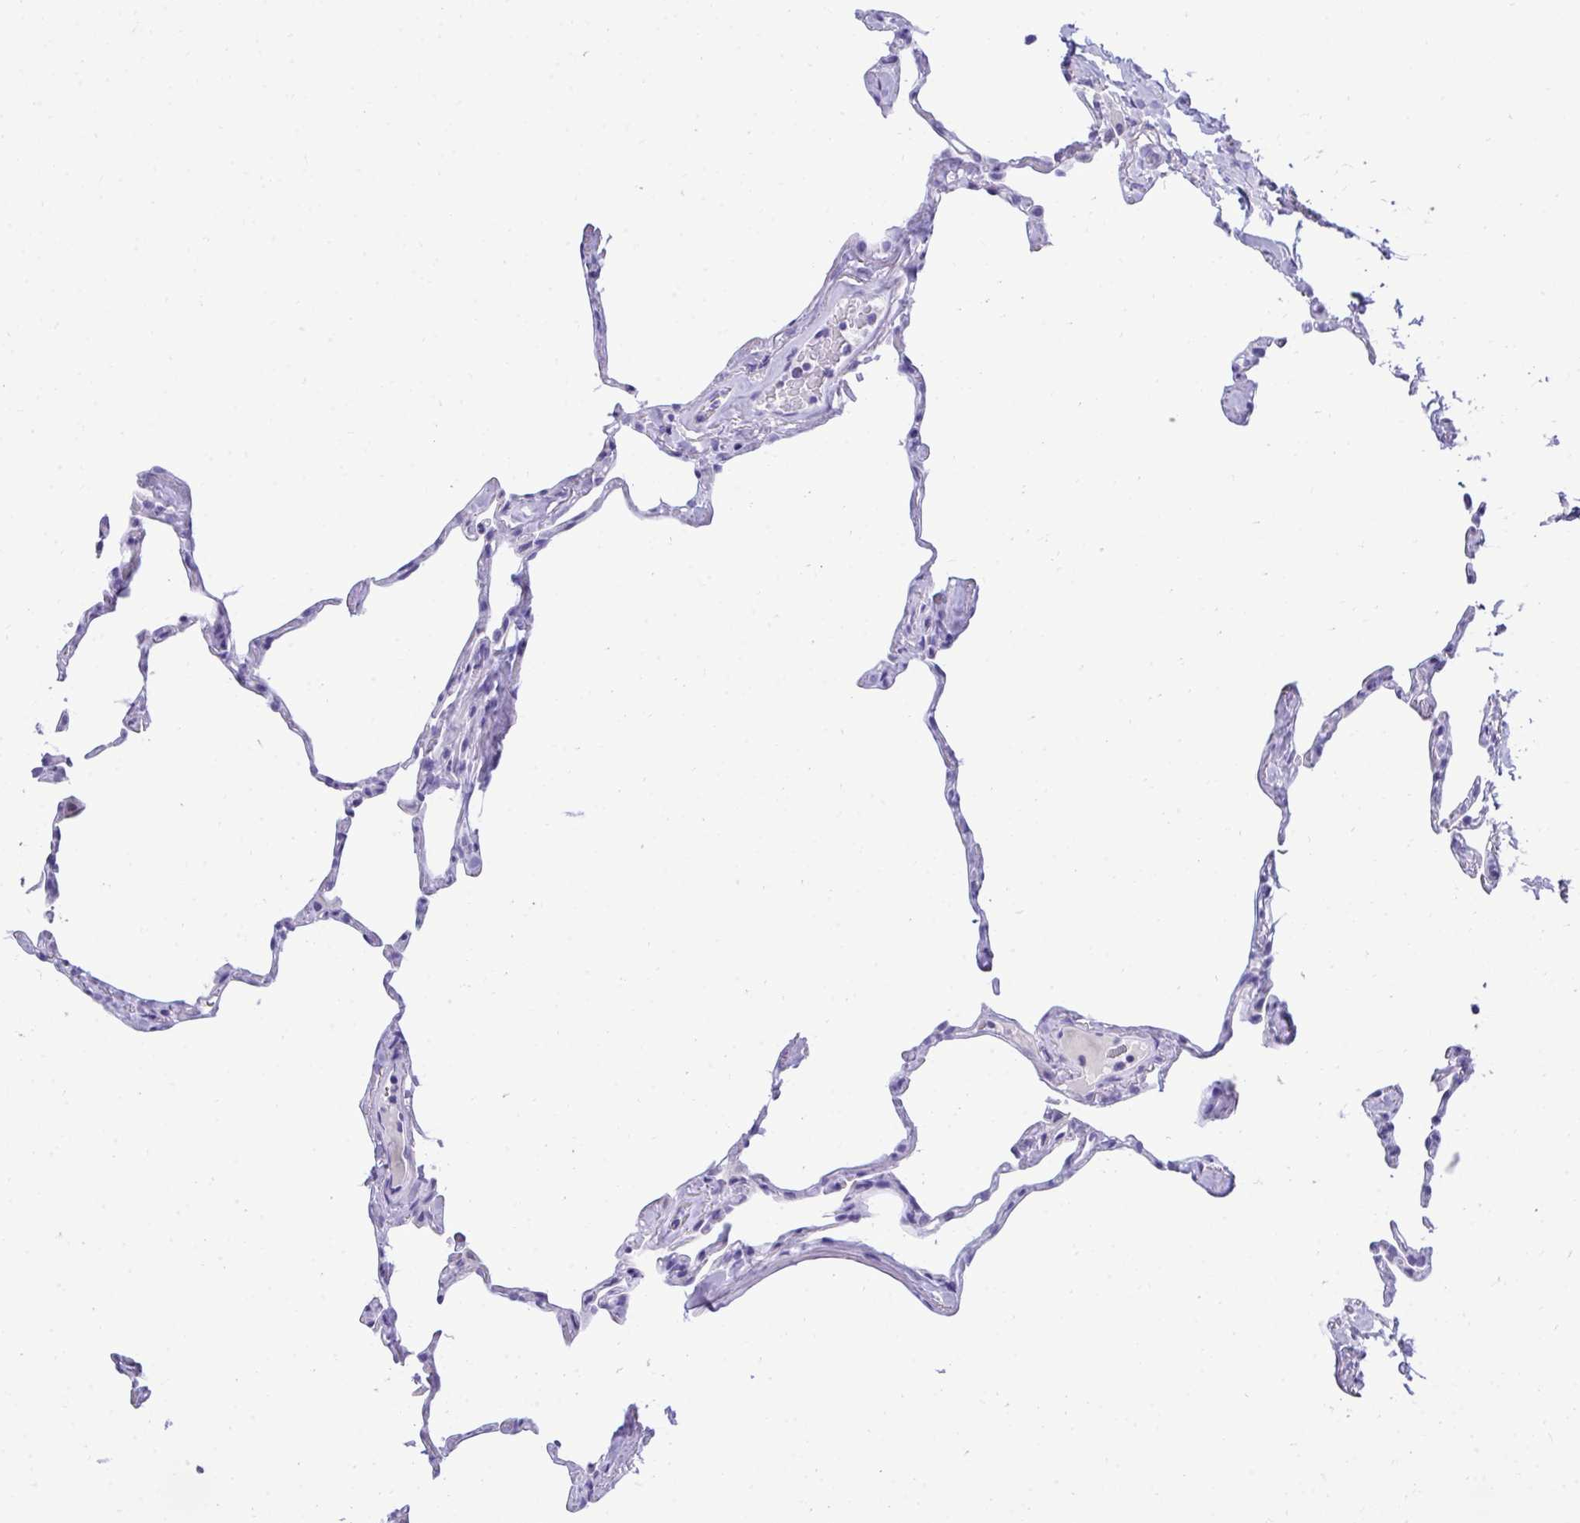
{"staining": {"intensity": "negative", "quantity": "none", "location": "none"}, "tissue": "lung", "cell_type": "Alveolar cells", "image_type": "normal", "snomed": [{"axis": "morphology", "description": "Normal tissue, NOS"}, {"axis": "topography", "description": "Lung"}], "caption": "A high-resolution photomicrograph shows immunohistochemistry (IHC) staining of benign lung, which displays no significant expression in alveolar cells. (DAB (3,3'-diaminobenzidine) IHC visualized using brightfield microscopy, high magnification).", "gene": "PGM2L1", "patient": {"sex": "male", "age": 65}}